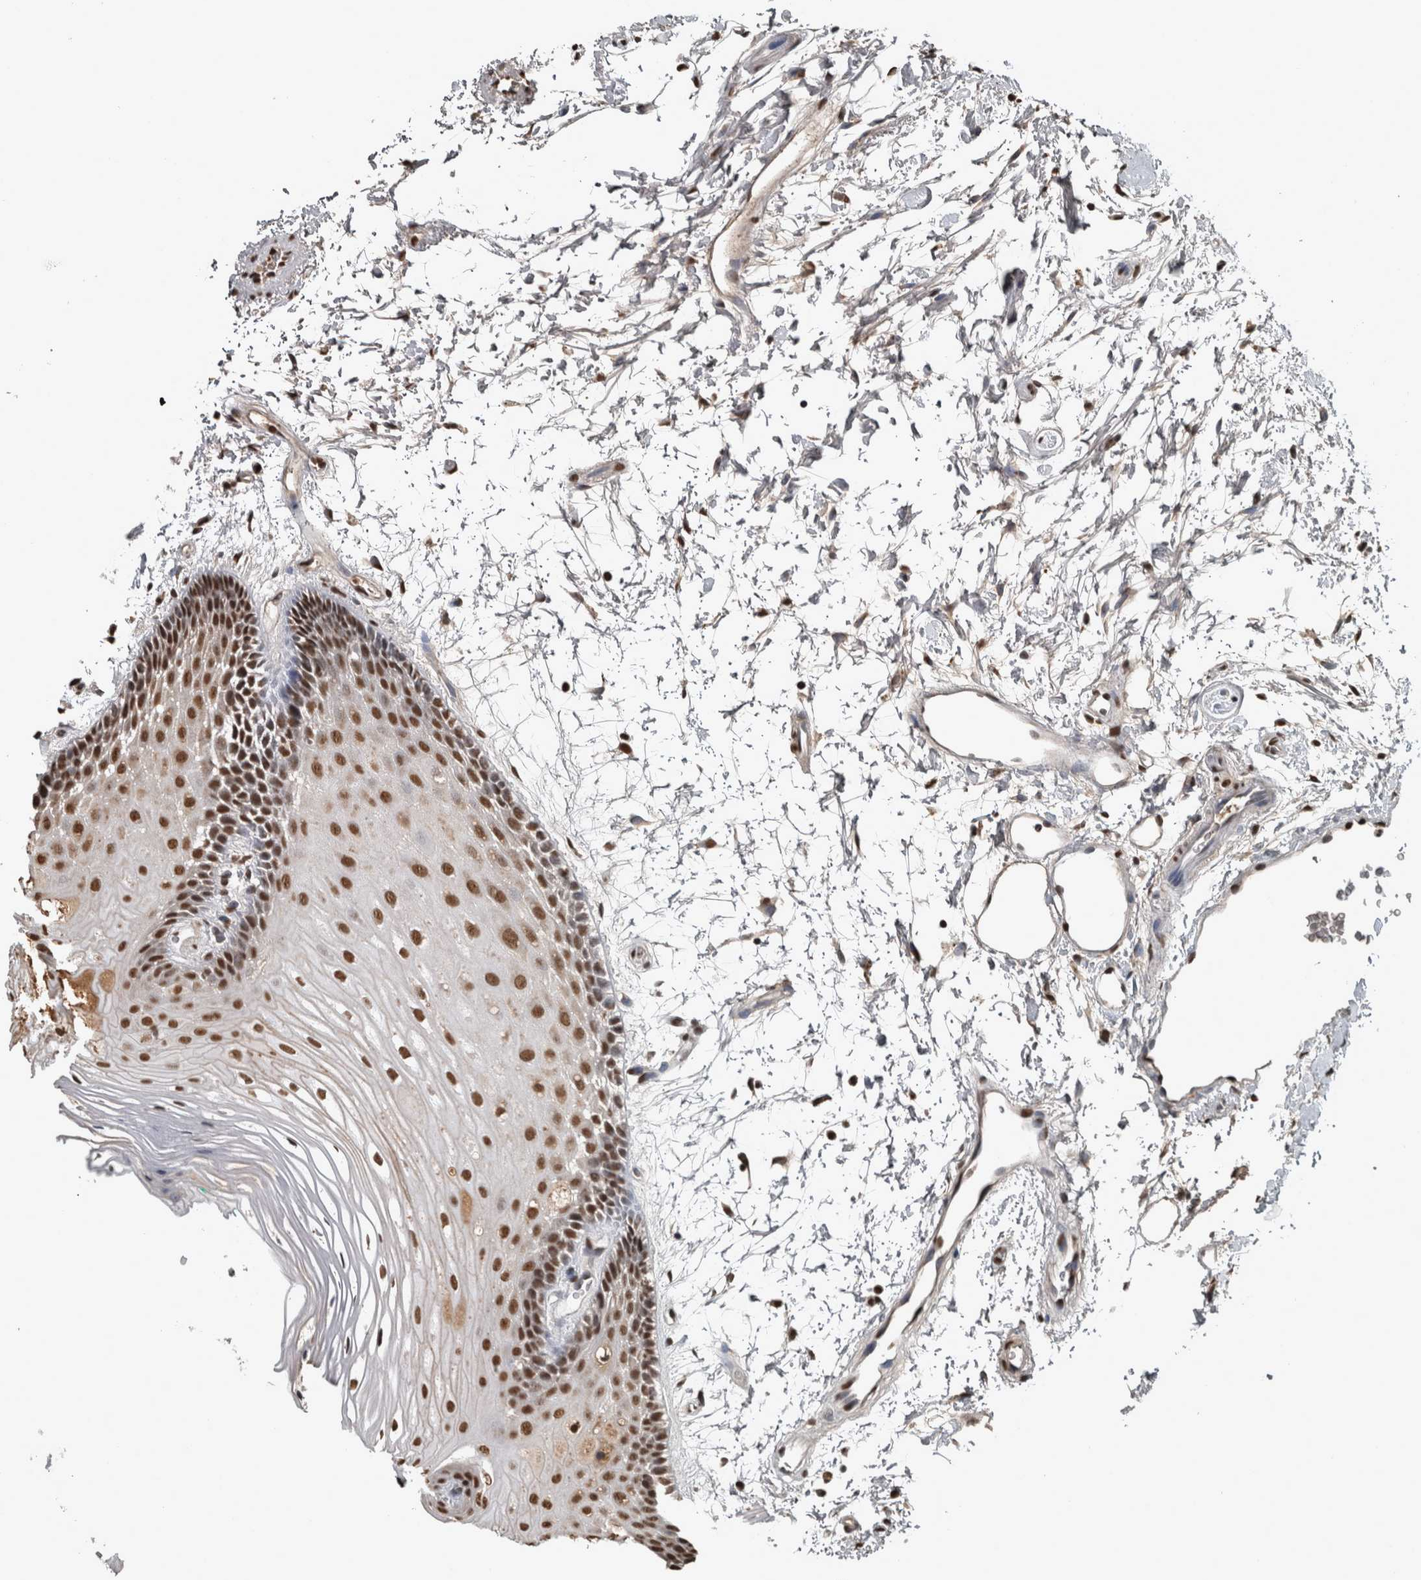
{"staining": {"intensity": "strong", "quantity": ">75%", "location": "nuclear"}, "tissue": "oral mucosa", "cell_type": "Squamous epithelial cells", "image_type": "normal", "snomed": [{"axis": "morphology", "description": "Normal tissue, NOS"}, {"axis": "topography", "description": "Skeletal muscle"}, {"axis": "topography", "description": "Oral tissue"}, {"axis": "topography", "description": "Peripheral nerve tissue"}], "caption": "Immunohistochemistry photomicrograph of normal human oral mucosa stained for a protein (brown), which exhibits high levels of strong nuclear staining in approximately >75% of squamous epithelial cells.", "gene": "TGS1", "patient": {"sex": "female", "age": 84}}